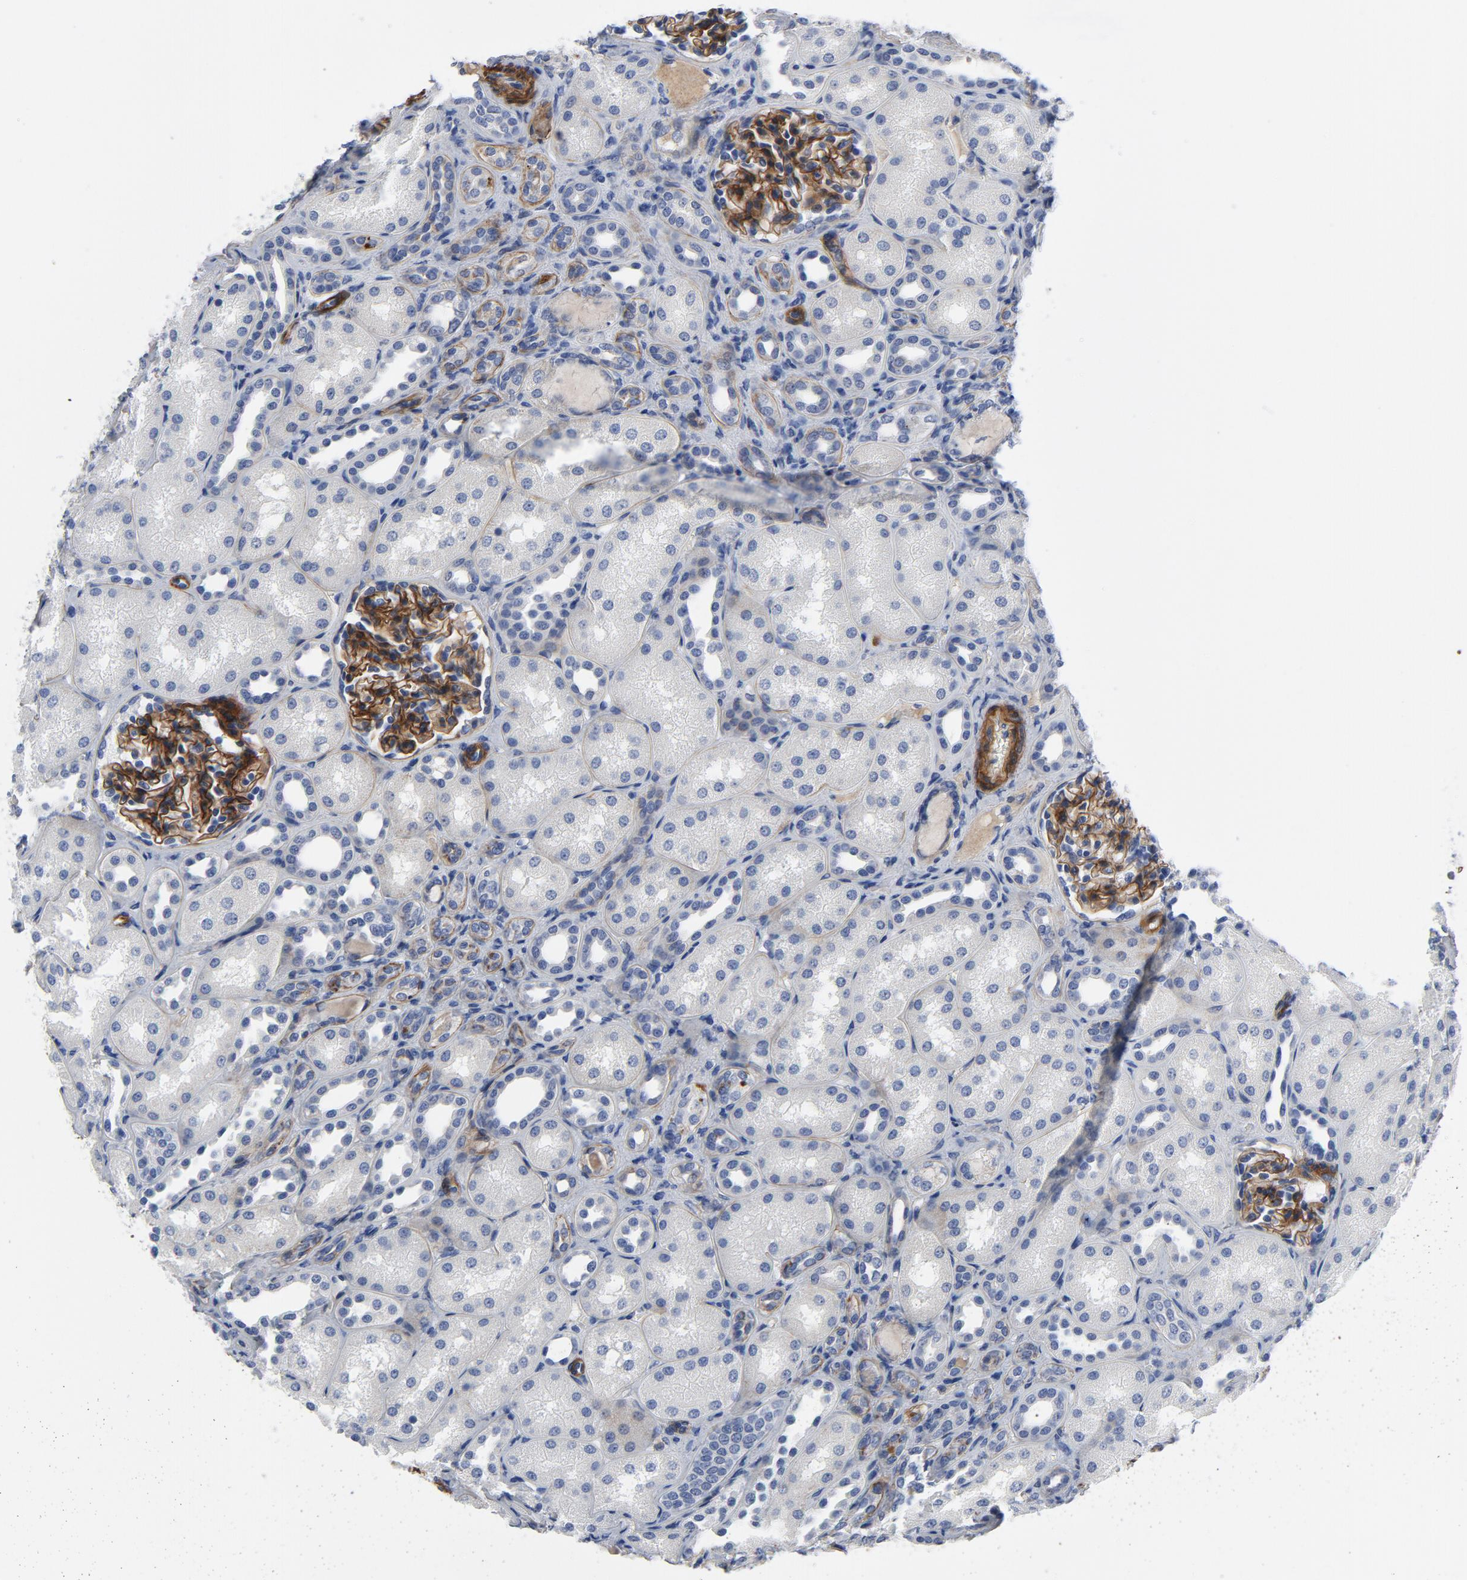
{"staining": {"intensity": "strong", "quantity": ">75%", "location": "cytoplasmic/membranous"}, "tissue": "kidney", "cell_type": "Cells in glomeruli", "image_type": "normal", "snomed": [{"axis": "morphology", "description": "Normal tissue, NOS"}, {"axis": "topography", "description": "Kidney"}], "caption": "A brown stain labels strong cytoplasmic/membranous staining of a protein in cells in glomeruli of benign human kidney. Ihc stains the protein in brown and the nuclei are stained blue.", "gene": "LAMC1", "patient": {"sex": "male", "age": 7}}